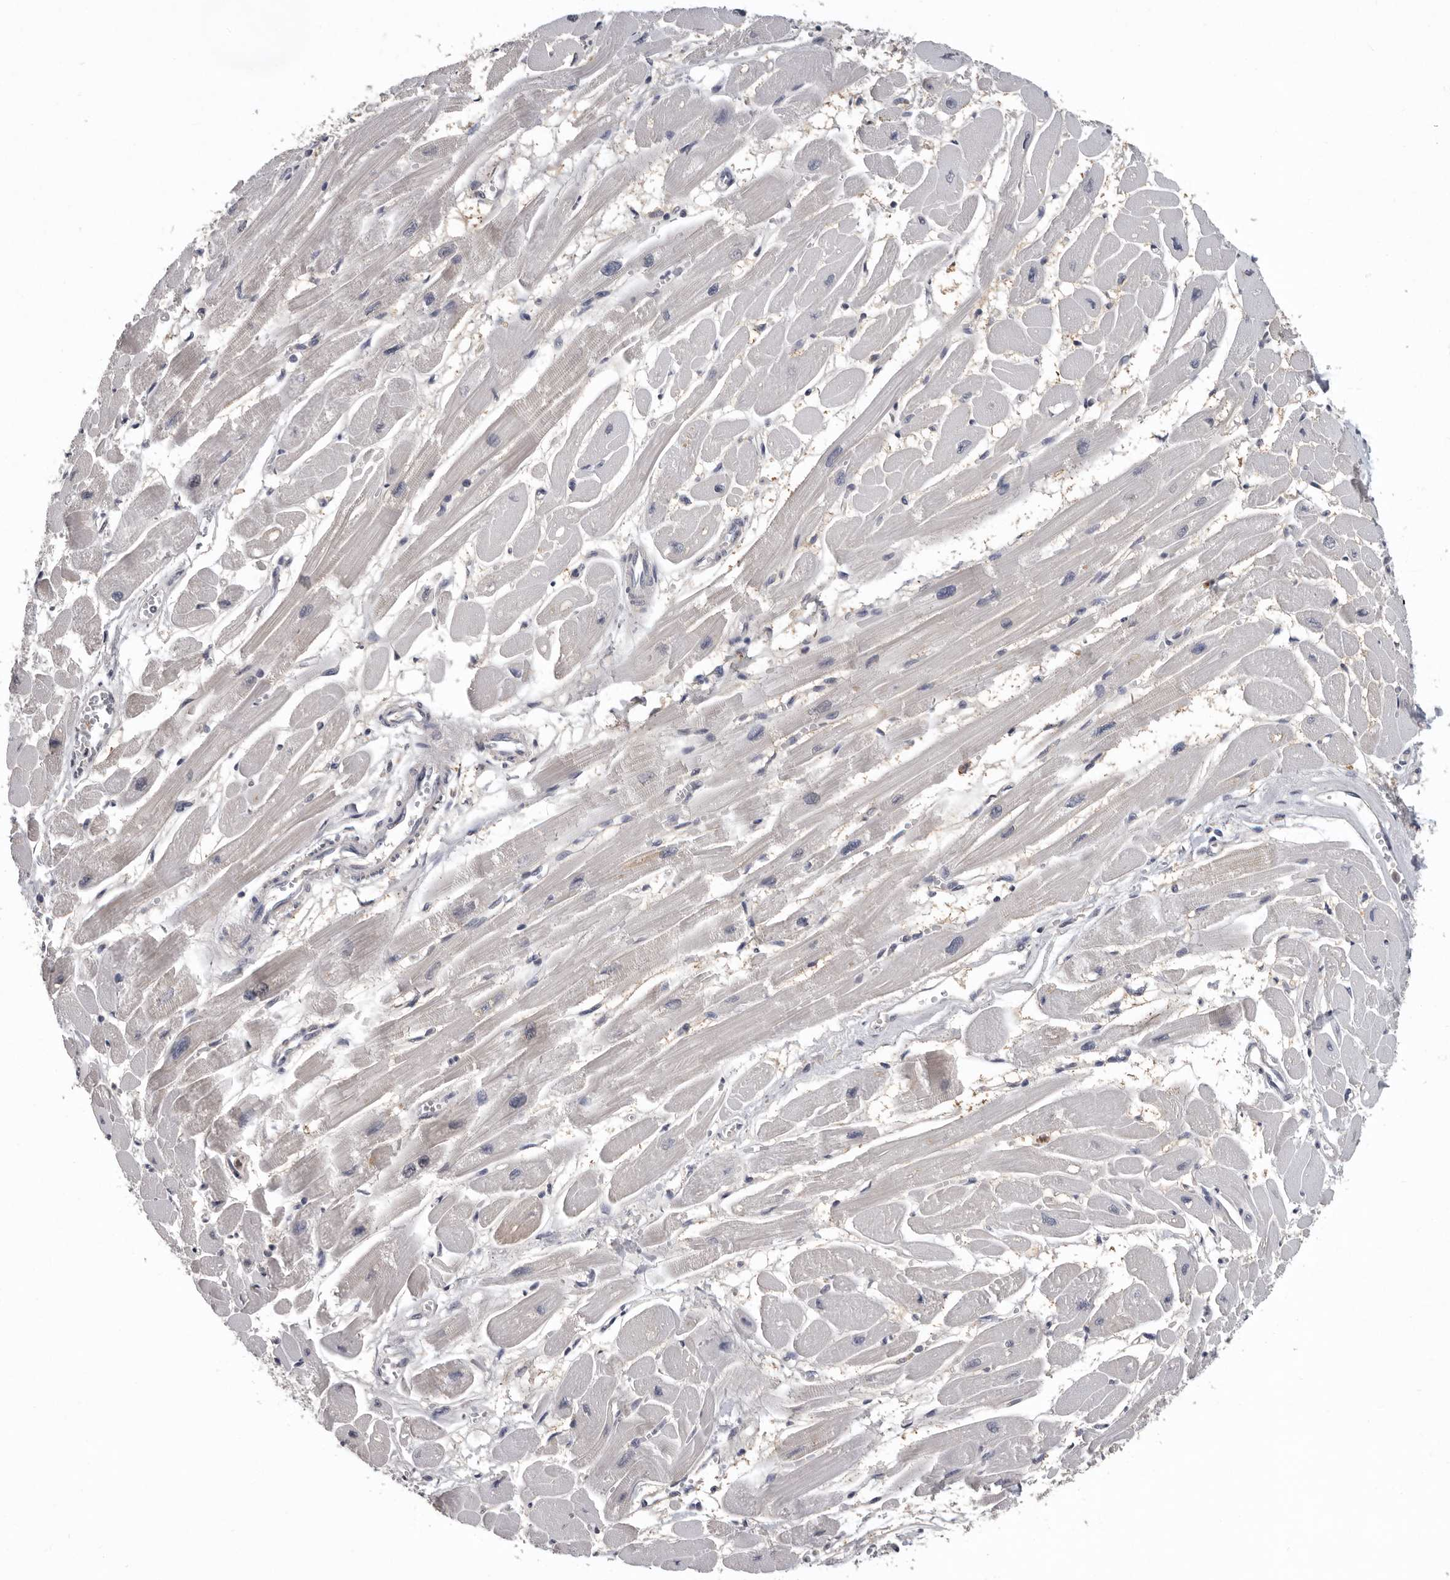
{"staining": {"intensity": "moderate", "quantity": "<25%", "location": "cytoplasmic/membranous,nuclear"}, "tissue": "heart muscle", "cell_type": "Cardiomyocytes", "image_type": "normal", "snomed": [{"axis": "morphology", "description": "Normal tissue, NOS"}, {"axis": "topography", "description": "Heart"}], "caption": "Human heart muscle stained with a brown dye shows moderate cytoplasmic/membranous,nuclear positive positivity in about <25% of cardiomyocytes.", "gene": "RALGPS2", "patient": {"sex": "female", "age": 54}}